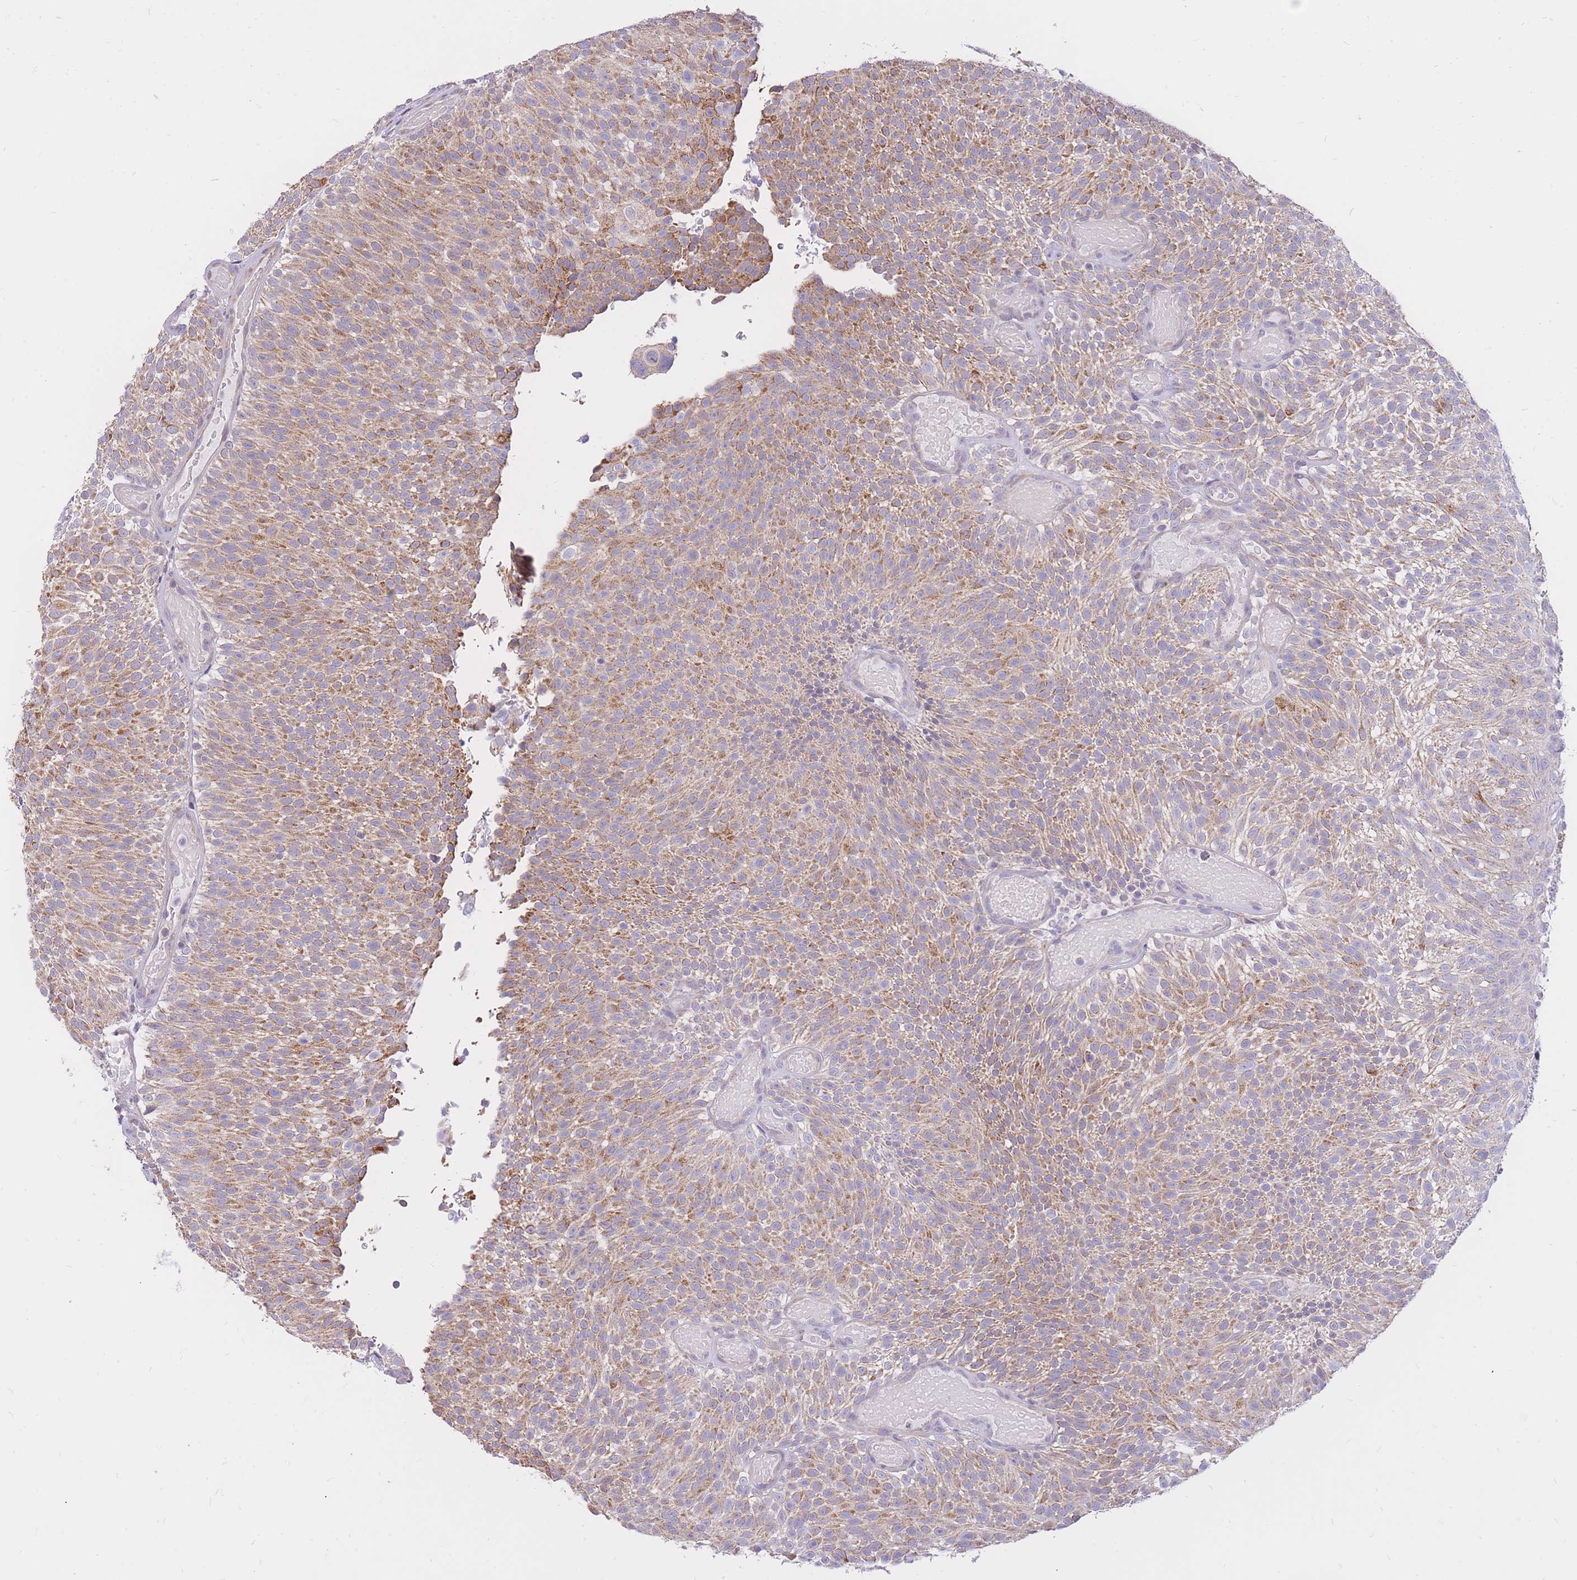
{"staining": {"intensity": "moderate", "quantity": ">75%", "location": "cytoplasmic/membranous"}, "tissue": "urothelial cancer", "cell_type": "Tumor cells", "image_type": "cancer", "snomed": [{"axis": "morphology", "description": "Urothelial carcinoma, Low grade"}, {"axis": "topography", "description": "Urinary bladder"}], "caption": "IHC staining of urothelial cancer, which reveals medium levels of moderate cytoplasmic/membranous expression in about >75% of tumor cells indicating moderate cytoplasmic/membranous protein expression. The staining was performed using DAB (brown) for protein detection and nuclei were counterstained in hematoxylin (blue).", "gene": "TOPAZ1", "patient": {"sex": "male", "age": 78}}